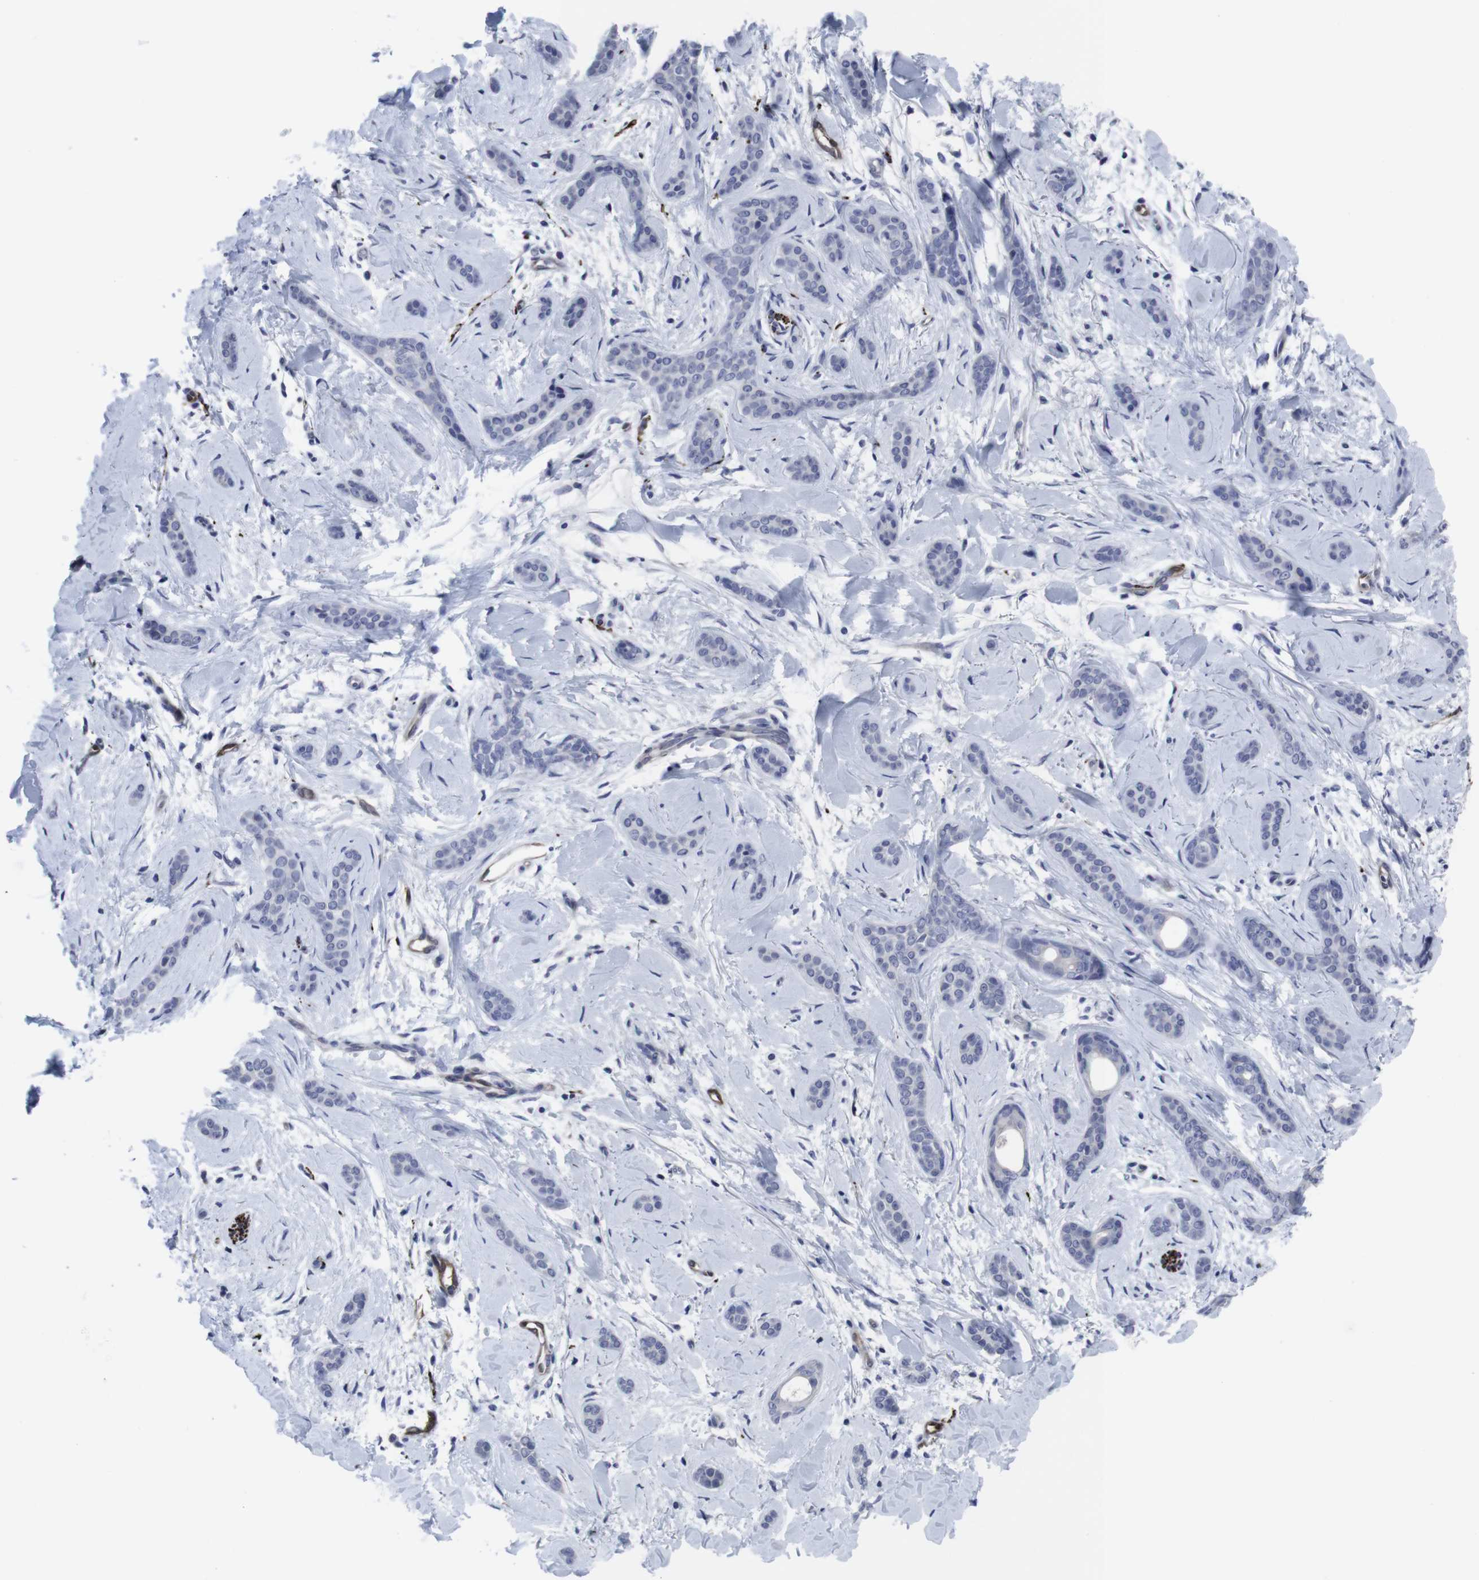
{"staining": {"intensity": "negative", "quantity": "none", "location": "none"}, "tissue": "skin cancer", "cell_type": "Tumor cells", "image_type": "cancer", "snomed": [{"axis": "morphology", "description": "Basal cell carcinoma"}, {"axis": "morphology", "description": "Adnexal tumor, benign"}, {"axis": "topography", "description": "Skin"}], "caption": "Immunohistochemistry (IHC) image of skin cancer (basal cell carcinoma) stained for a protein (brown), which reveals no staining in tumor cells. (DAB immunohistochemistry with hematoxylin counter stain).", "gene": "SNCG", "patient": {"sex": "female", "age": 42}}